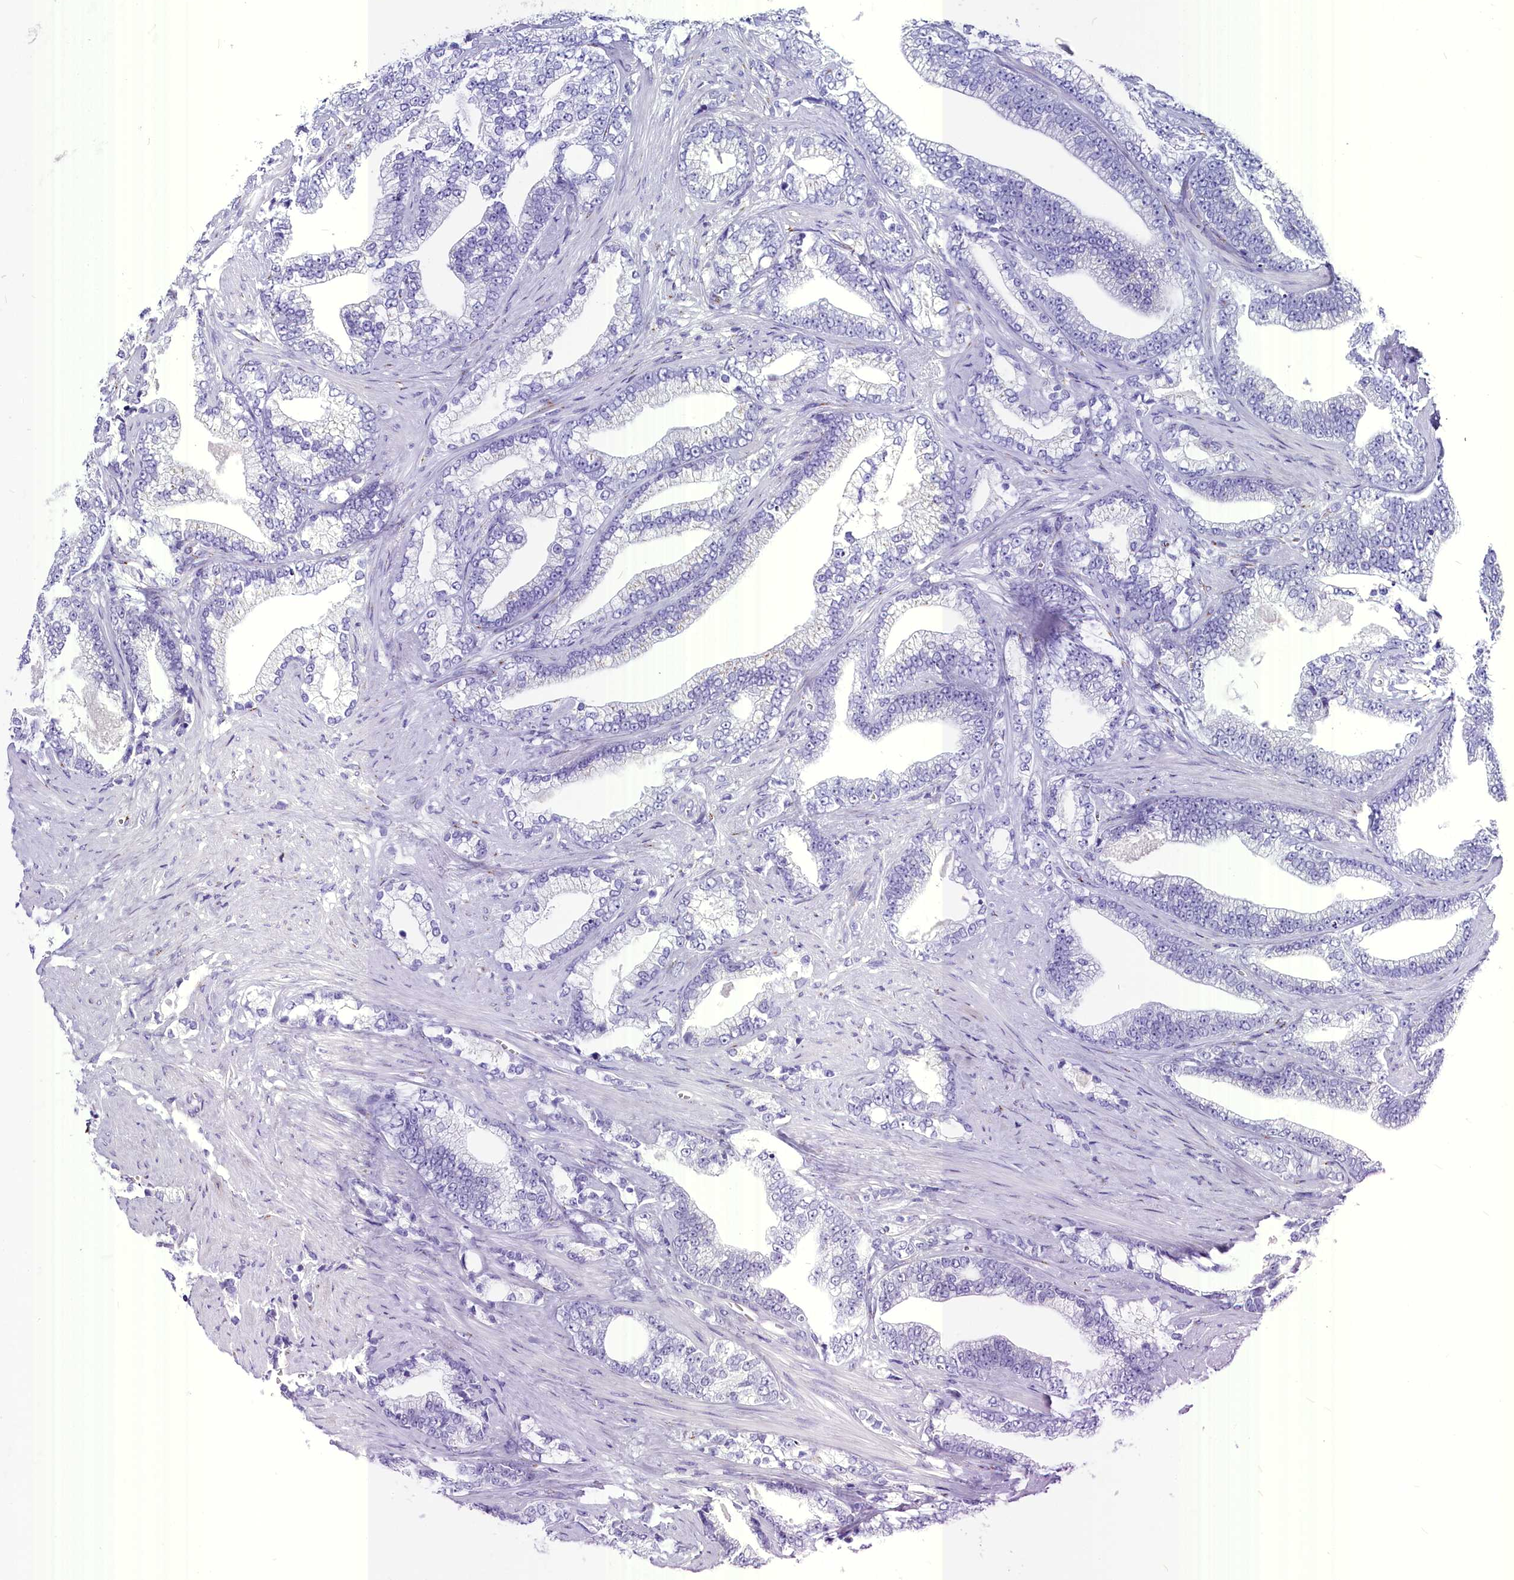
{"staining": {"intensity": "negative", "quantity": "none", "location": "none"}, "tissue": "prostate cancer", "cell_type": "Tumor cells", "image_type": "cancer", "snomed": [{"axis": "morphology", "description": "Adenocarcinoma, High grade"}, {"axis": "topography", "description": "Prostate and seminal vesicle, NOS"}], "caption": "A histopathology image of prostate cancer (high-grade adenocarcinoma) stained for a protein displays no brown staining in tumor cells. Brightfield microscopy of IHC stained with DAB (brown) and hematoxylin (blue), captured at high magnification.", "gene": "AP3B2", "patient": {"sex": "male", "age": 67}}